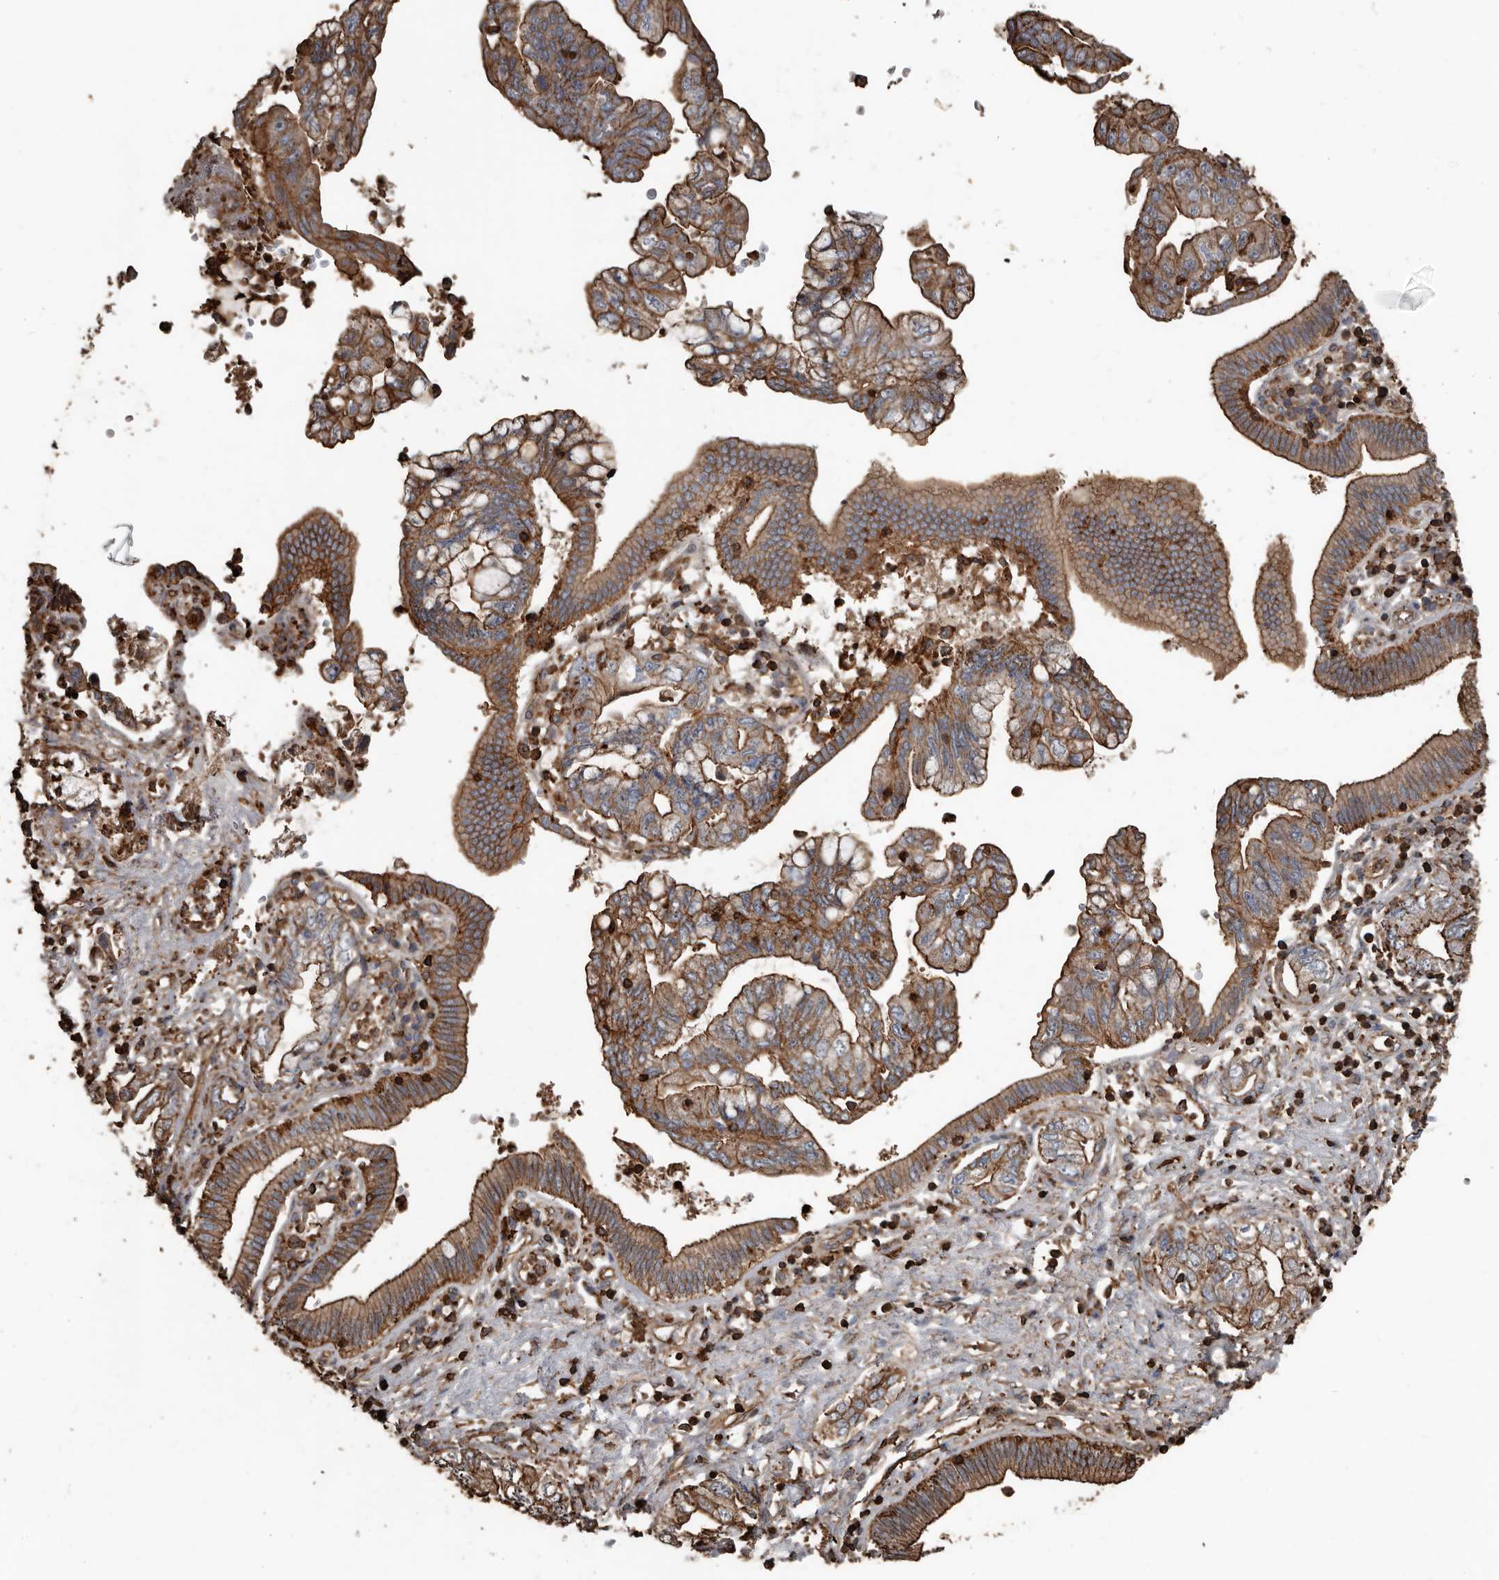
{"staining": {"intensity": "strong", "quantity": "25%-75%", "location": "cytoplasmic/membranous"}, "tissue": "pancreatic cancer", "cell_type": "Tumor cells", "image_type": "cancer", "snomed": [{"axis": "morphology", "description": "Adenocarcinoma, NOS"}, {"axis": "topography", "description": "Pancreas"}], "caption": "Tumor cells reveal high levels of strong cytoplasmic/membranous expression in approximately 25%-75% of cells in human pancreatic cancer. The protein is shown in brown color, while the nuclei are stained blue.", "gene": "DENND6B", "patient": {"sex": "female", "age": 73}}